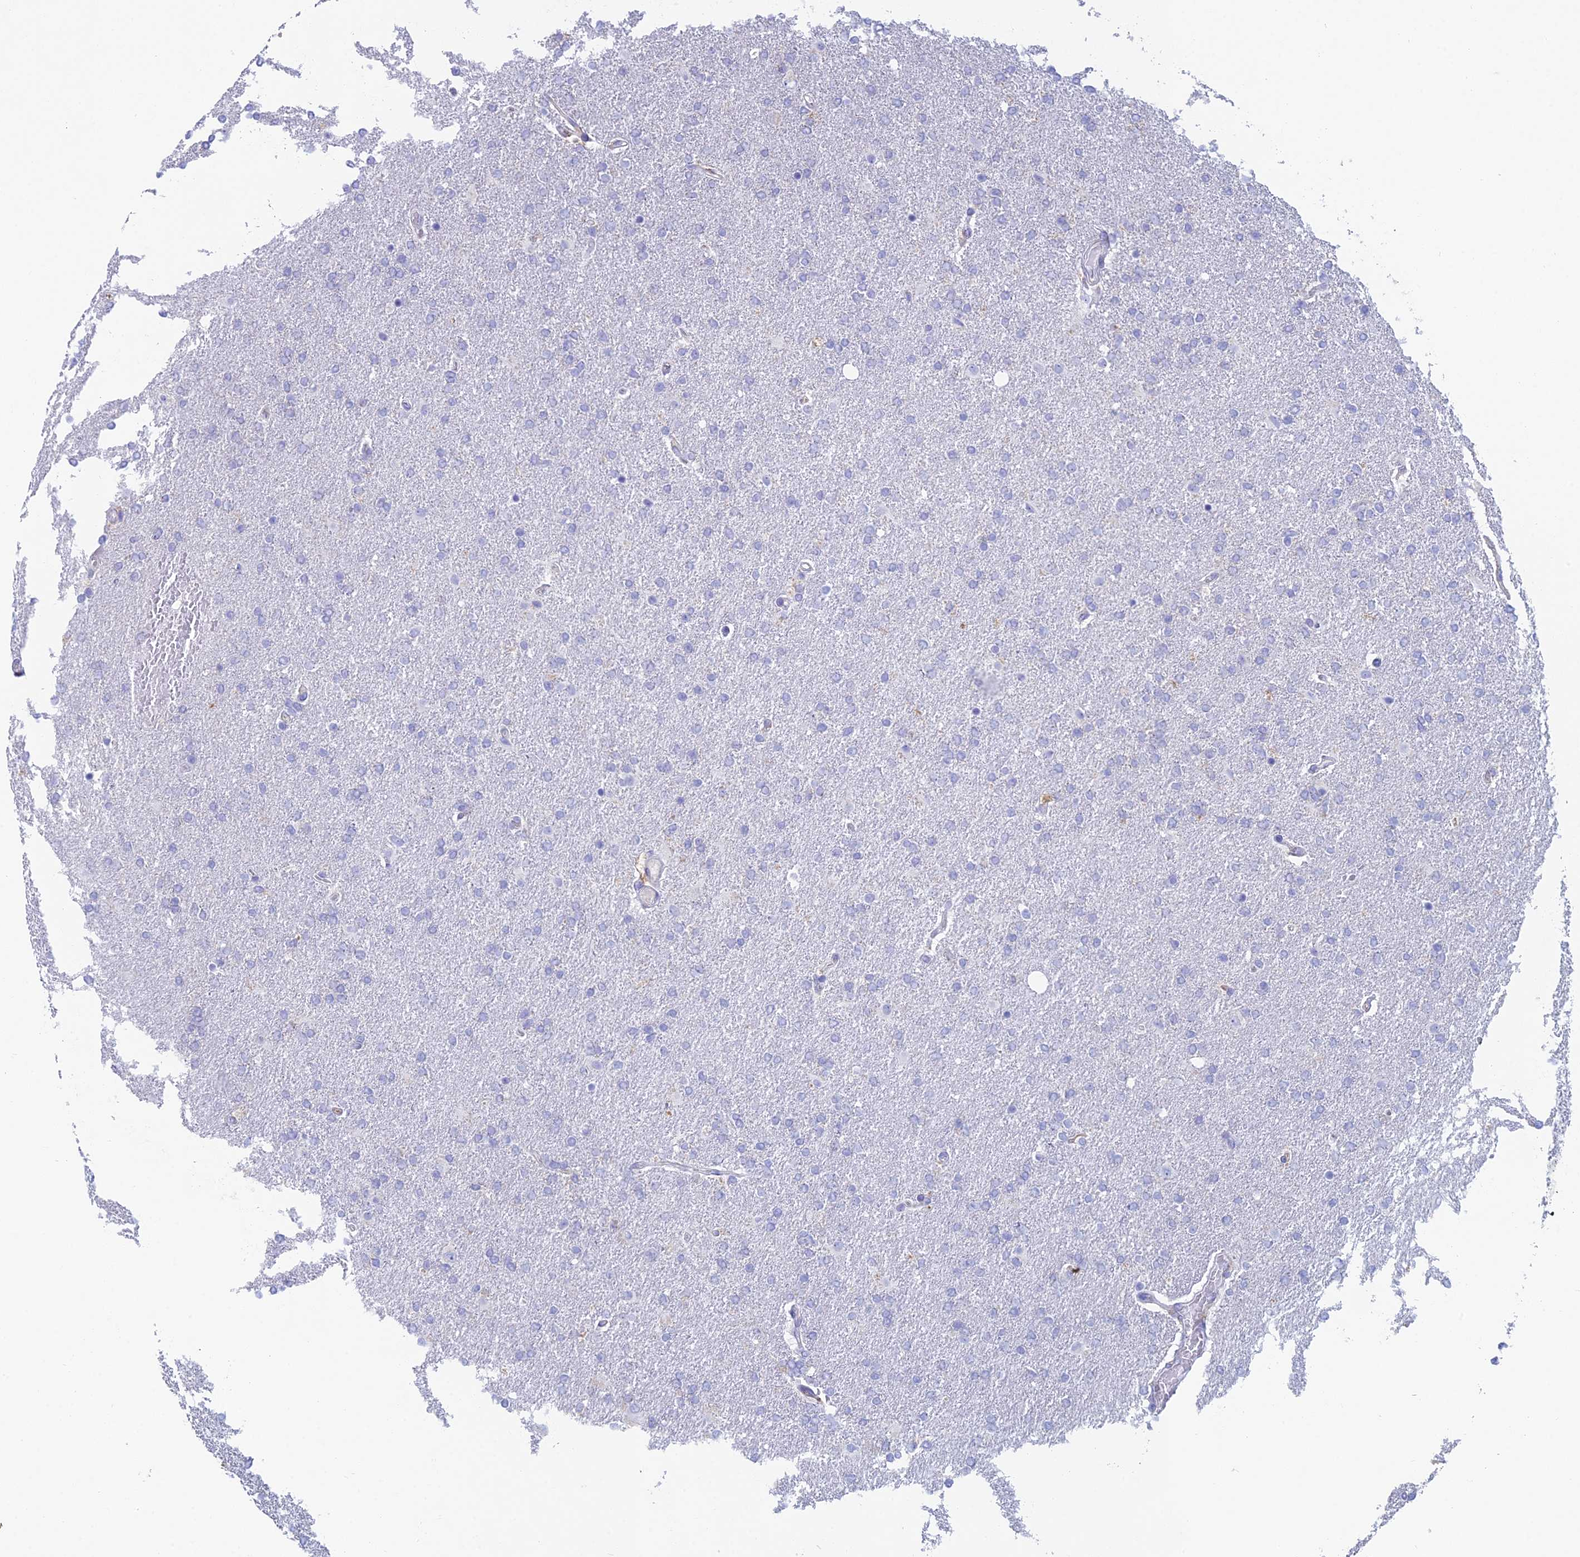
{"staining": {"intensity": "negative", "quantity": "none", "location": "none"}, "tissue": "glioma", "cell_type": "Tumor cells", "image_type": "cancer", "snomed": [{"axis": "morphology", "description": "Glioma, malignant, High grade"}, {"axis": "topography", "description": "Brain"}], "caption": "Malignant glioma (high-grade) was stained to show a protein in brown. There is no significant positivity in tumor cells. (Brightfield microscopy of DAB (3,3'-diaminobenzidine) immunohistochemistry at high magnification).", "gene": "FERD3L", "patient": {"sex": "male", "age": 72}}